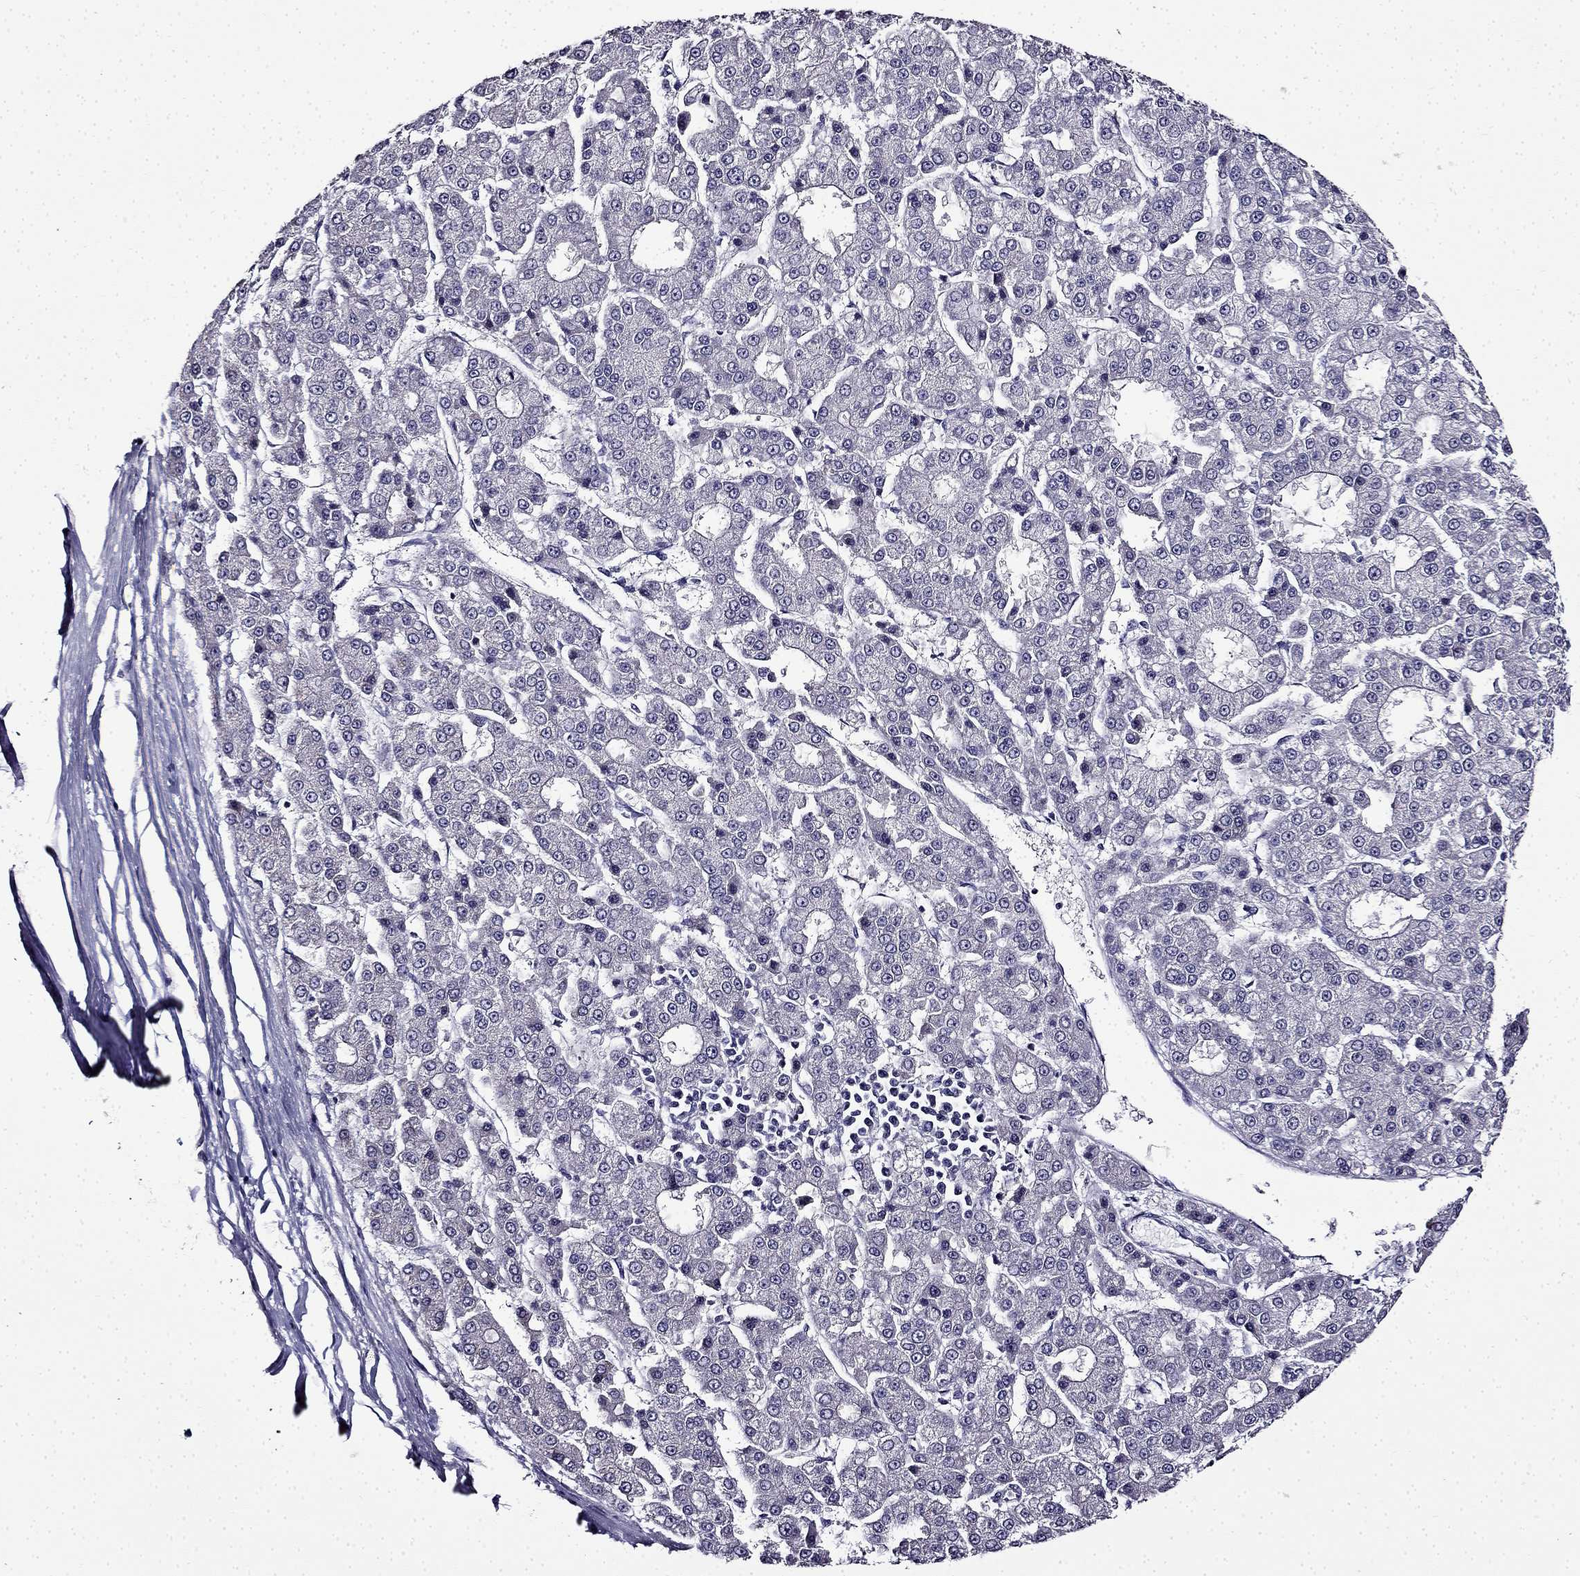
{"staining": {"intensity": "negative", "quantity": "none", "location": "none"}, "tissue": "liver cancer", "cell_type": "Tumor cells", "image_type": "cancer", "snomed": [{"axis": "morphology", "description": "Carcinoma, Hepatocellular, NOS"}, {"axis": "topography", "description": "Liver"}], "caption": "Hepatocellular carcinoma (liver) was stained to show a protein in brown. There is no significant staining in tumor cells.", "gene": "TMEM266", "patient": {"sex": "male", "age": 70}}